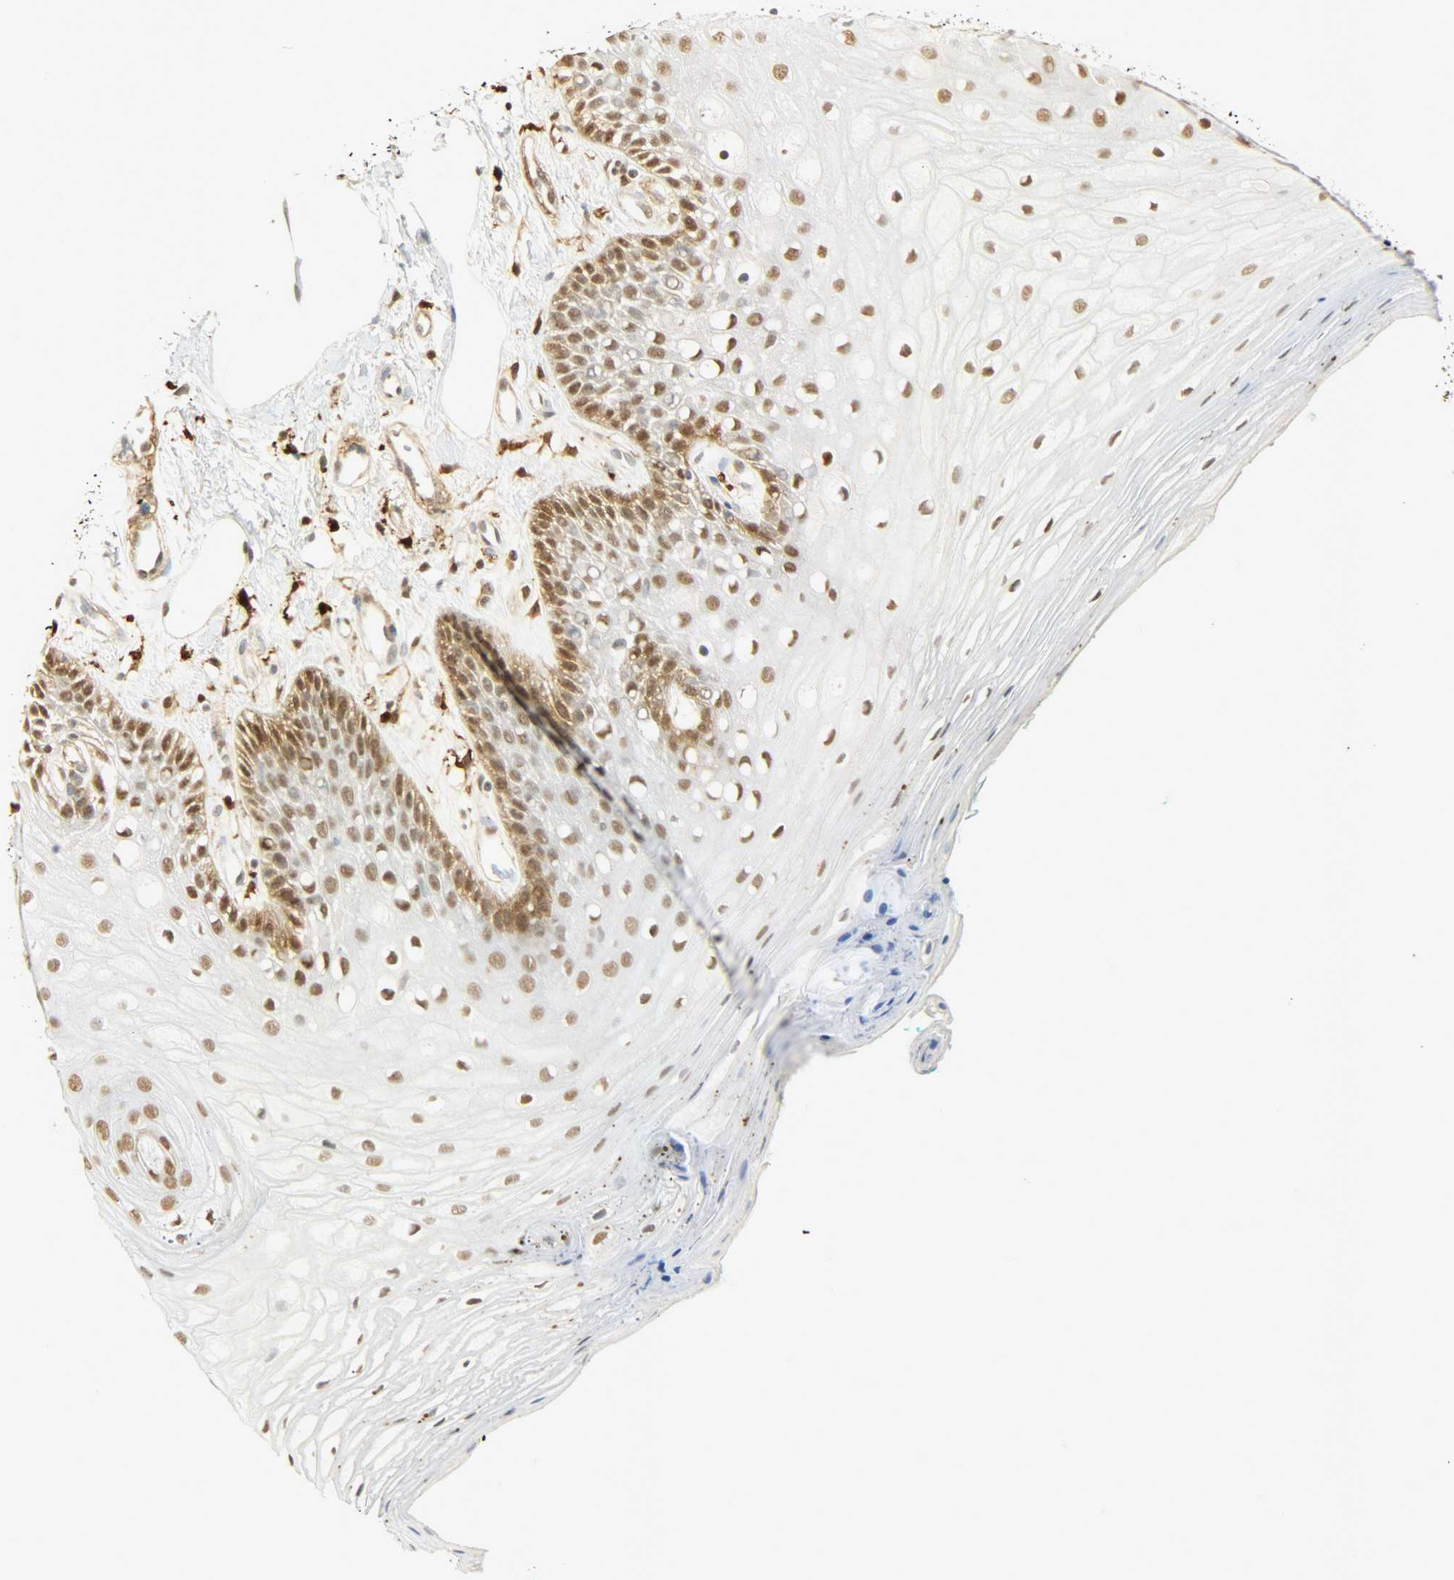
{"staining": {"intensity": "moderate", "quantity": ">75%", "location": "nuclear"}, "tissue": "oral mucosa", "cell_type": "Squamous epithelial cells", "image_type": "normal", "snomed": [{"axis": "morphology", "description": "Normal tissue, NOS"}, {"axis": "morphology", "description": "Squamous cell carcinoma, NOS"}, {"axis": "topography", "description": "Skeletal muscle"}, {"axis": "topography", "description": "Oral tissue"}, {"axis": "topography", "description": "Head-Neck"}], "caption": "Immunohistochemical staining of normal oral mucosa reveals moderate nuclear protein expression in about >75% of squamous epithelial cells.", "gene": "NGFR", "patient": {"sex": "female", "age": 84}}